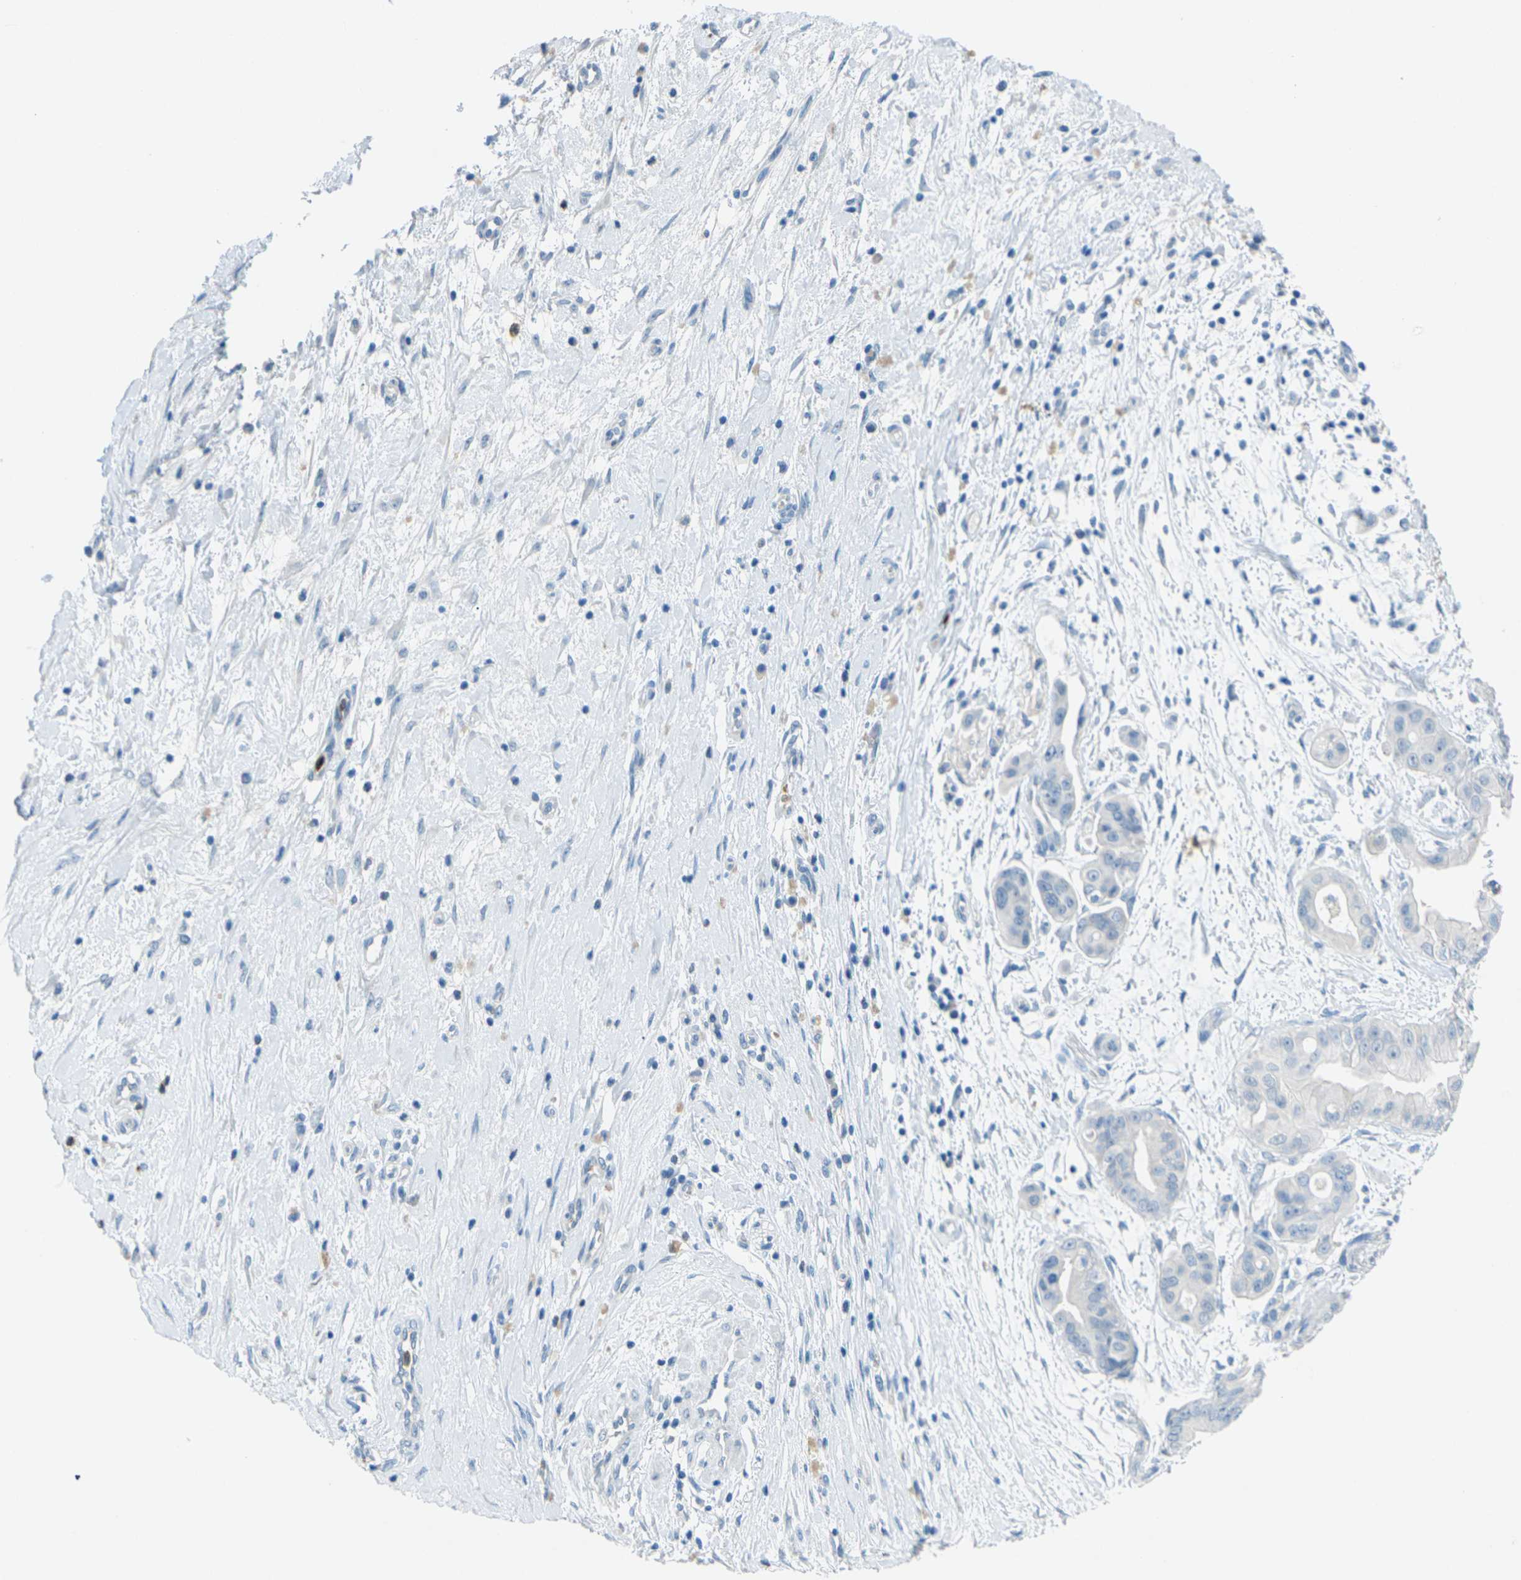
{"staining": {"intensity": "negative", "quantity": "none", "location": "none"}, "tissue": "pancreatic cancer", "cell_type": "Tumor cells", "image_type": "cancer", "snomed": [{"axis": "morphology", "description": "Adenocarcinoma, NOS"}, {"axis": "topography", "description": "Pancreas"}], "caption": "The photomicrograph demonstrates no significant staining in tumor cells of pancreatic cancer (adenocarcinoma).", "gene": "CDH16", "patient": {"sex": "female", "age": 75}}